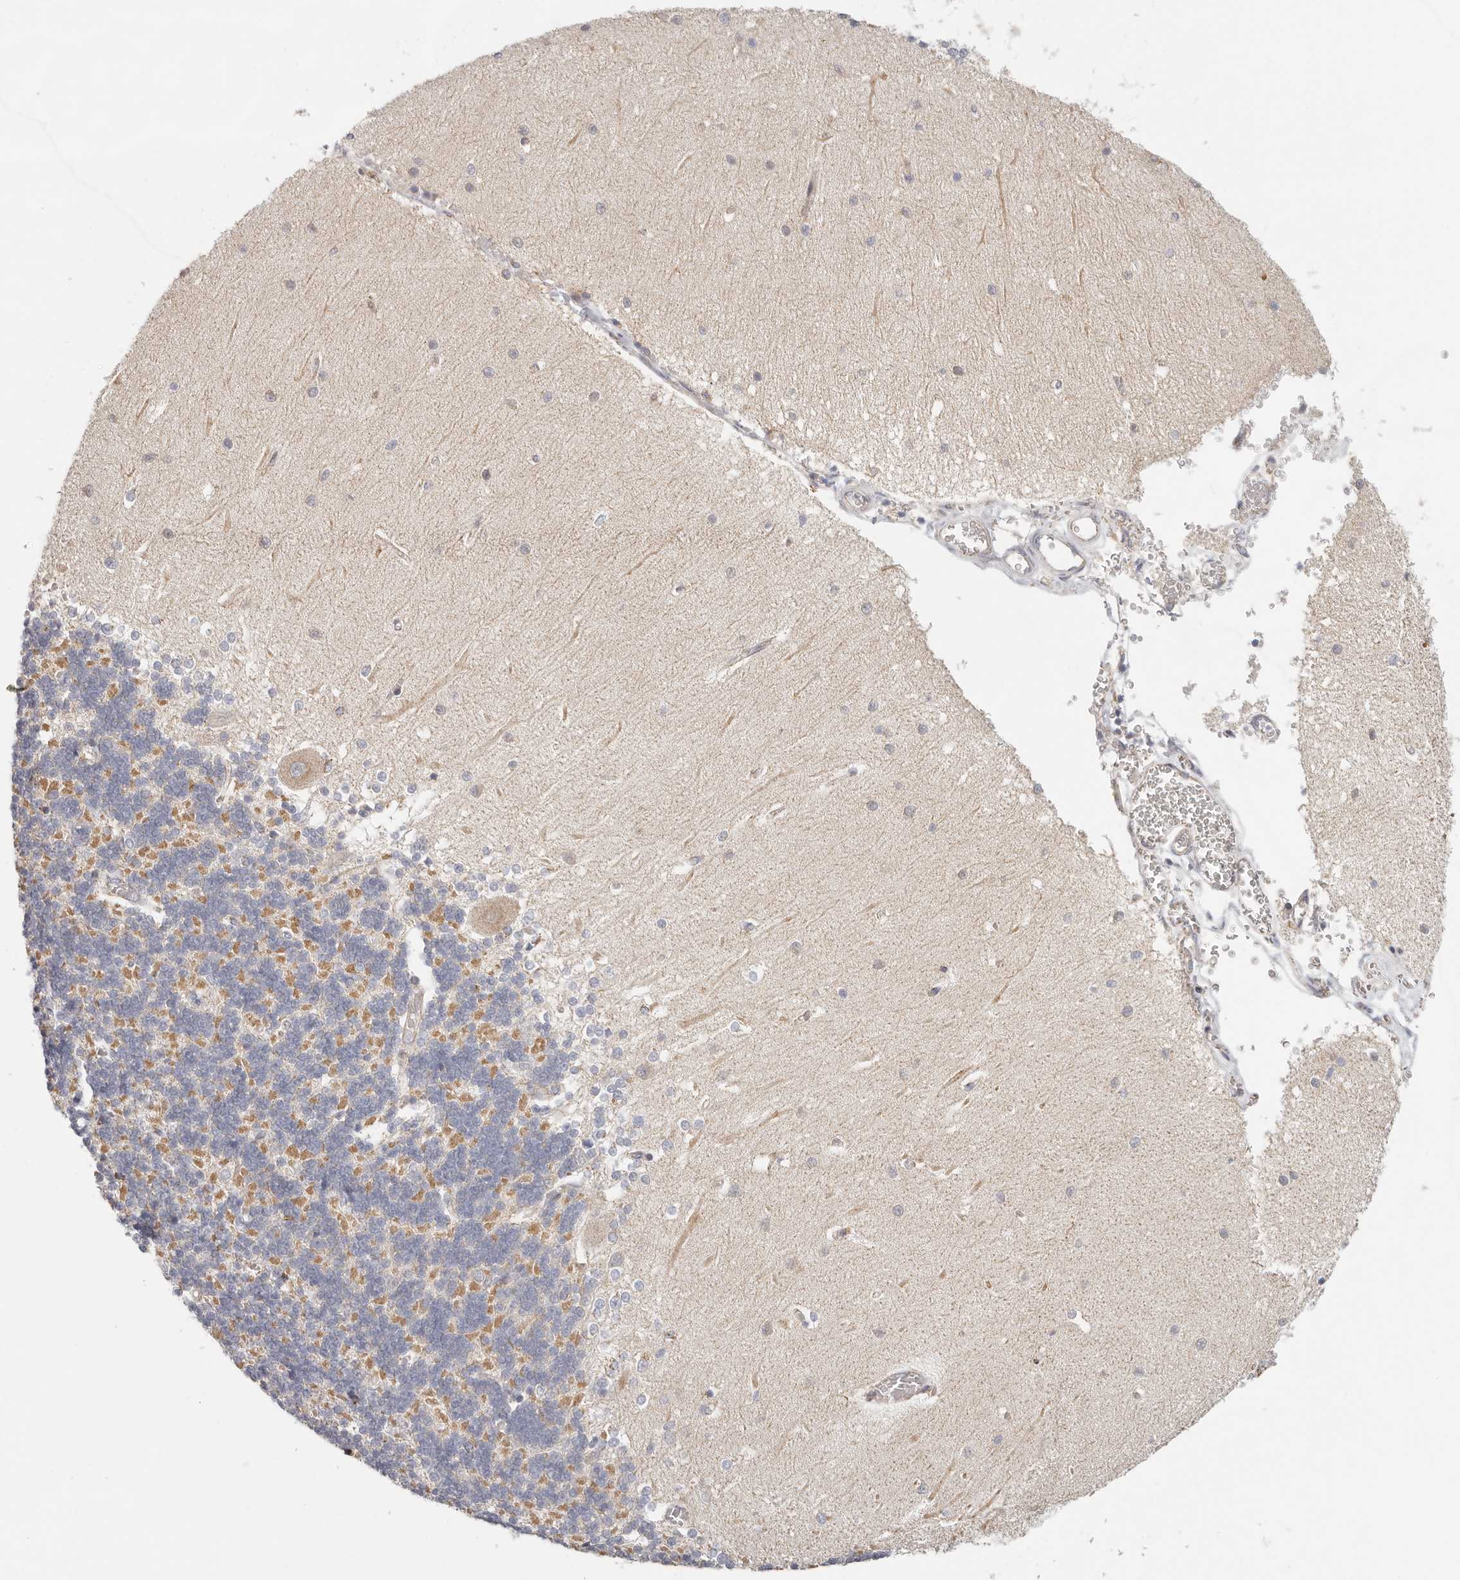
{"staining": {"intensity": "negative", "quantity": "none", "location": "none"}, "tissue": "cerebellum", "cell_type": "Cells in granular layer", "image_type": "normal", "snomed": [{"axis": "morphology", "description": "Normal tissue, NOS"}, {"axis": "topography", "description": "Cerebellum"}], "caption": "IHC photomicrograph of normal human cerebellum stained for a protein (brown), which shows no positivity in cells in granular layer.", "gene": "AFDN", "patient": {"sex": "male", "age": 37}}